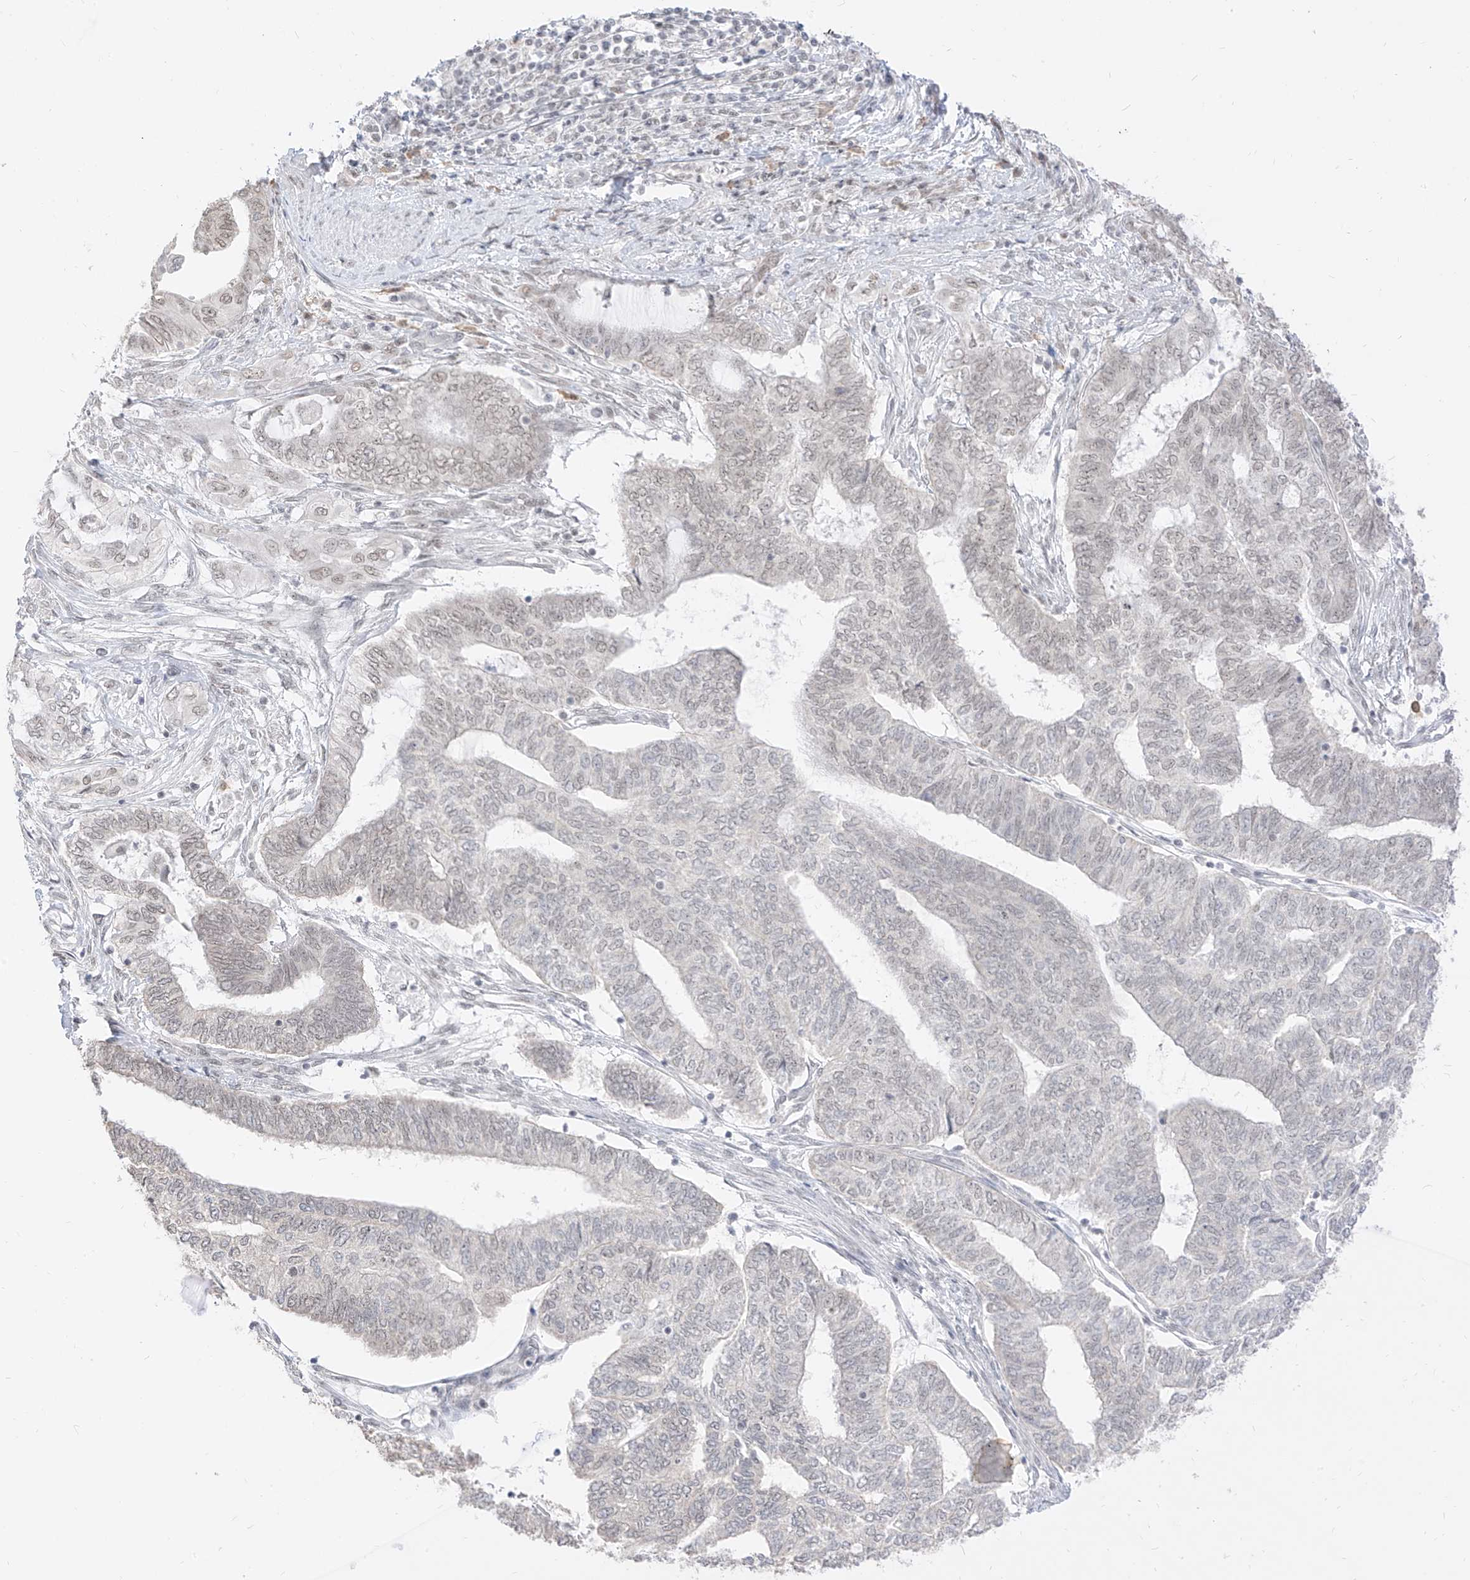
{"staining": {"intensity": "negative", "quantity": "none", "location": "none"}, "tissue": "endometrial cancer", "cell_type": "Tumor cells", "image_type": "cancer", "snomed": [{"axis": "morphology", "description": "Adenocarcinoma, NOS"}, {"axis": "topography", "description": "Uterus"}, {"axis": "topography", "description": "Endometrium"}], "caption": "DAB immunohistochemical staining of endometrial cancer reveals no significant expression in tumor cells.", "gene": "SUPT5H", "patient": {"sex": "female", "age": 70}}